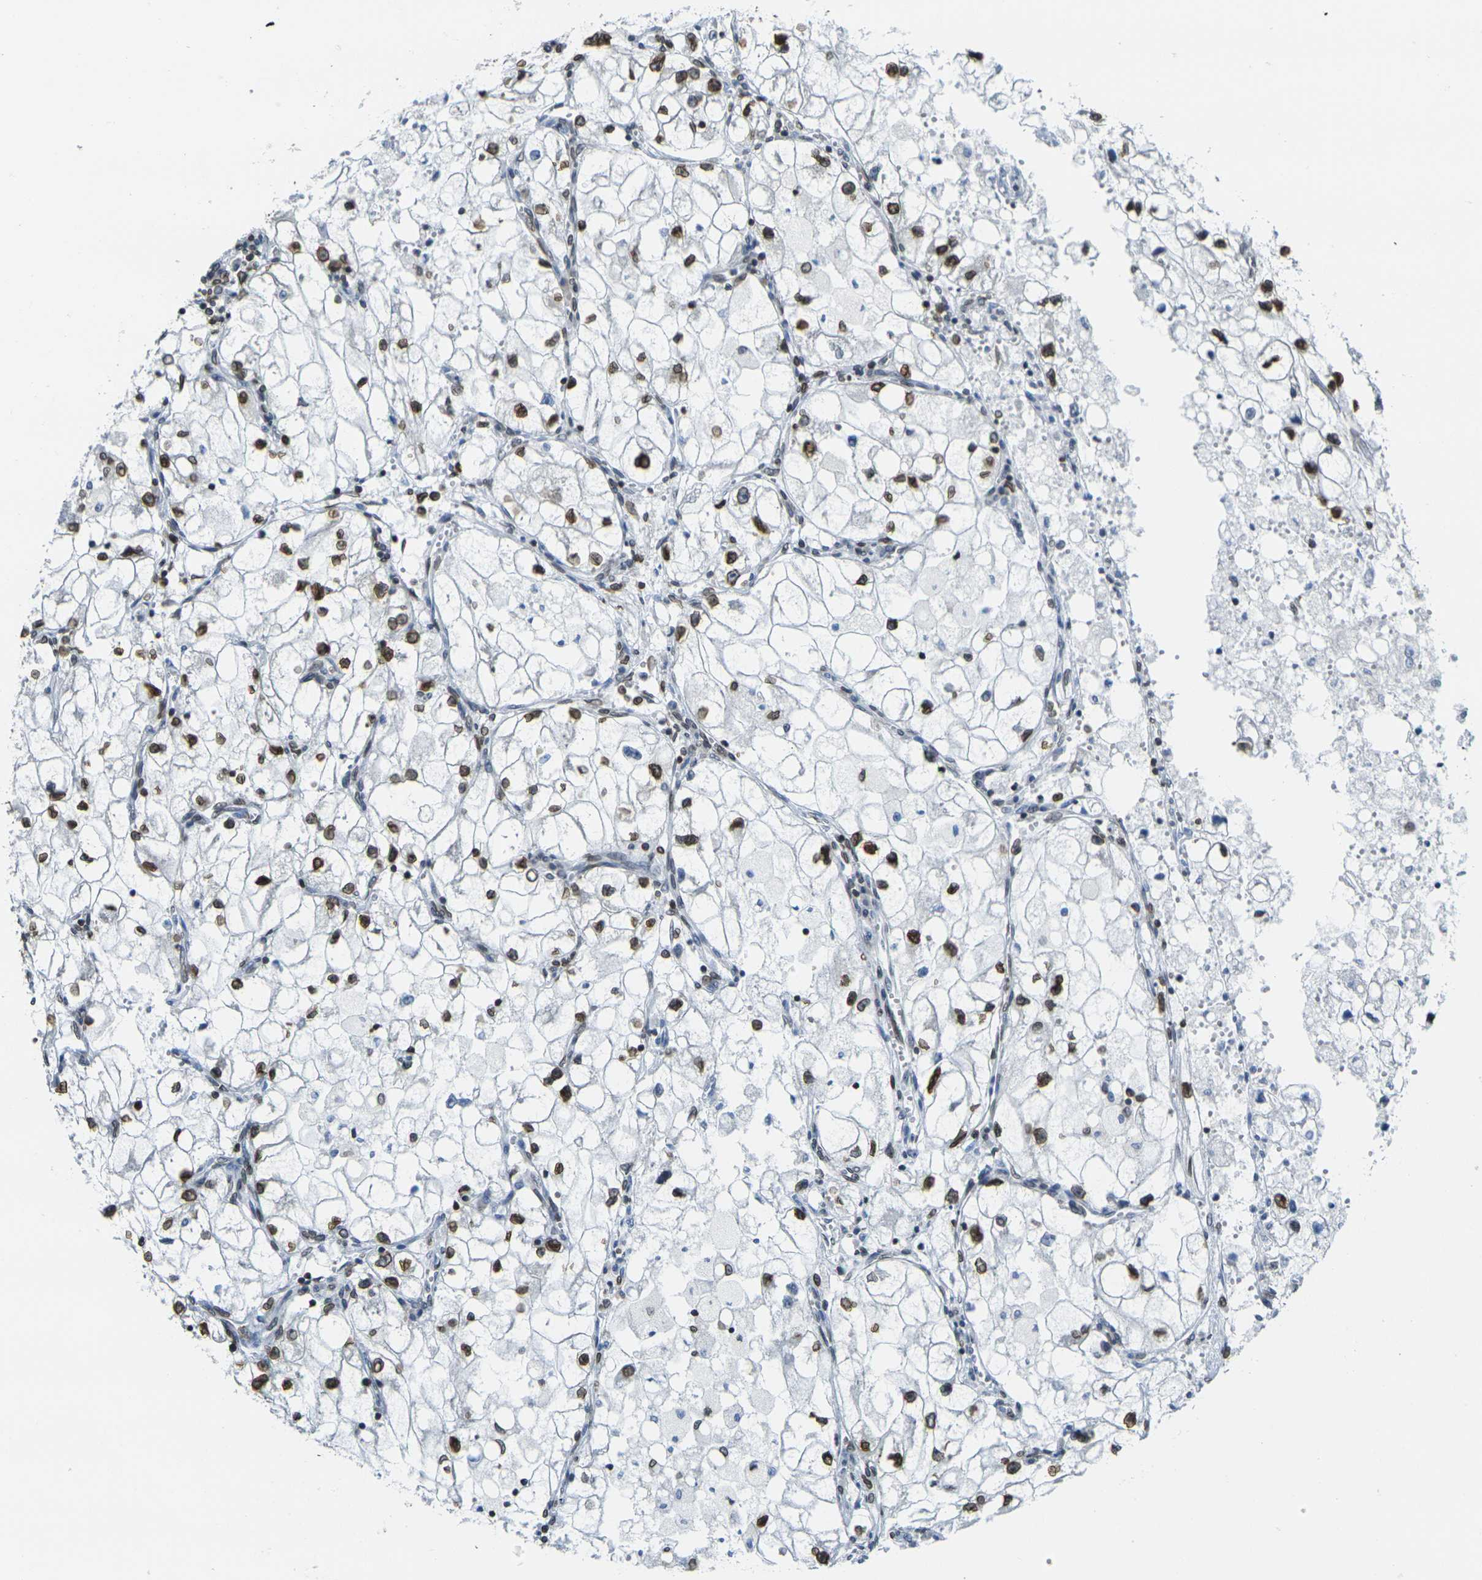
{"staining": {"intensity": "strong", "quantity": ">75%", "location": "cytoplasmic/membranous,nuclear"}, "tissue": "renal cancer", "cell_type": "Tumor cells", "image_type": "cancer", "snomed": [{"axis": "morphology", "description": "Adenocarcinoma, NOS"}, {"axis": "topography", "description": "Kidney"}], "caption": "Immunohistochemistry photomicrograph of adenocarcinoma (renal) stained for a protein (brown), which shows high levels of strong cytoplasmic/membranous and nuclear expression in approximately >75% of tumor cells.", "gene": "BRDT", "patient": {"sex": "female", "age": 70}}